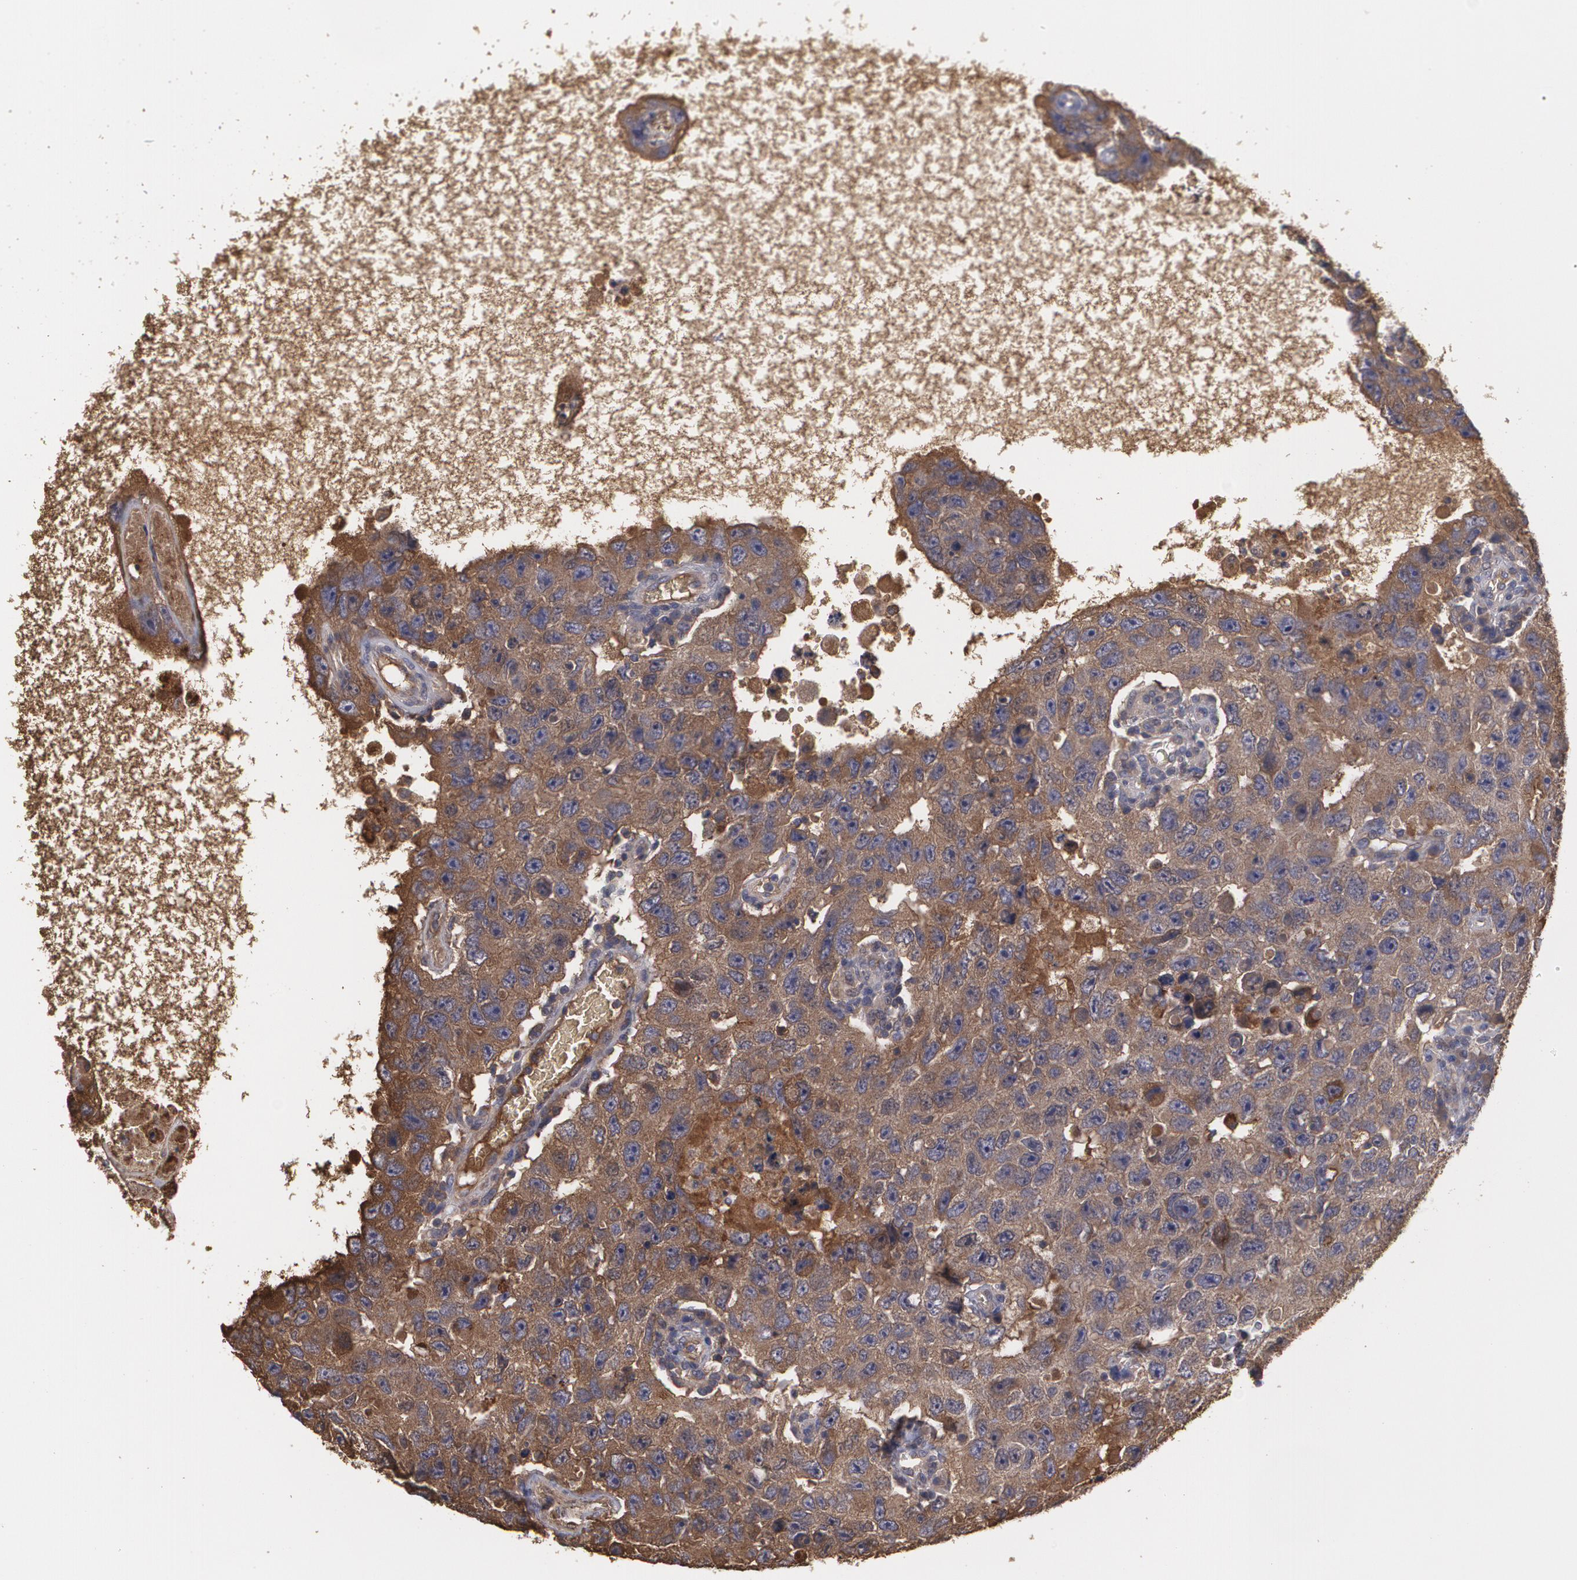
{"staining": {"intensity": "moderate", "quantity": ">75%", "location": "cytoplasmic/membranous"}, "tissue": "testis cancer", "cell_type": "Tumor cells", "image_type": "cancer", "snomed": [{"axis": "morphology", "description": "Carcinoma, Embryonal, NOS"}, {"axis": "topography", "description": "Testis"}], "caption": "A histopathology image of testis cancer stained for a protein exhibits moderate cytoplasmic/membranous brown staining in tumor cells.", "gene": "PON1", "patient": {"sex": "male", "age": 26}}